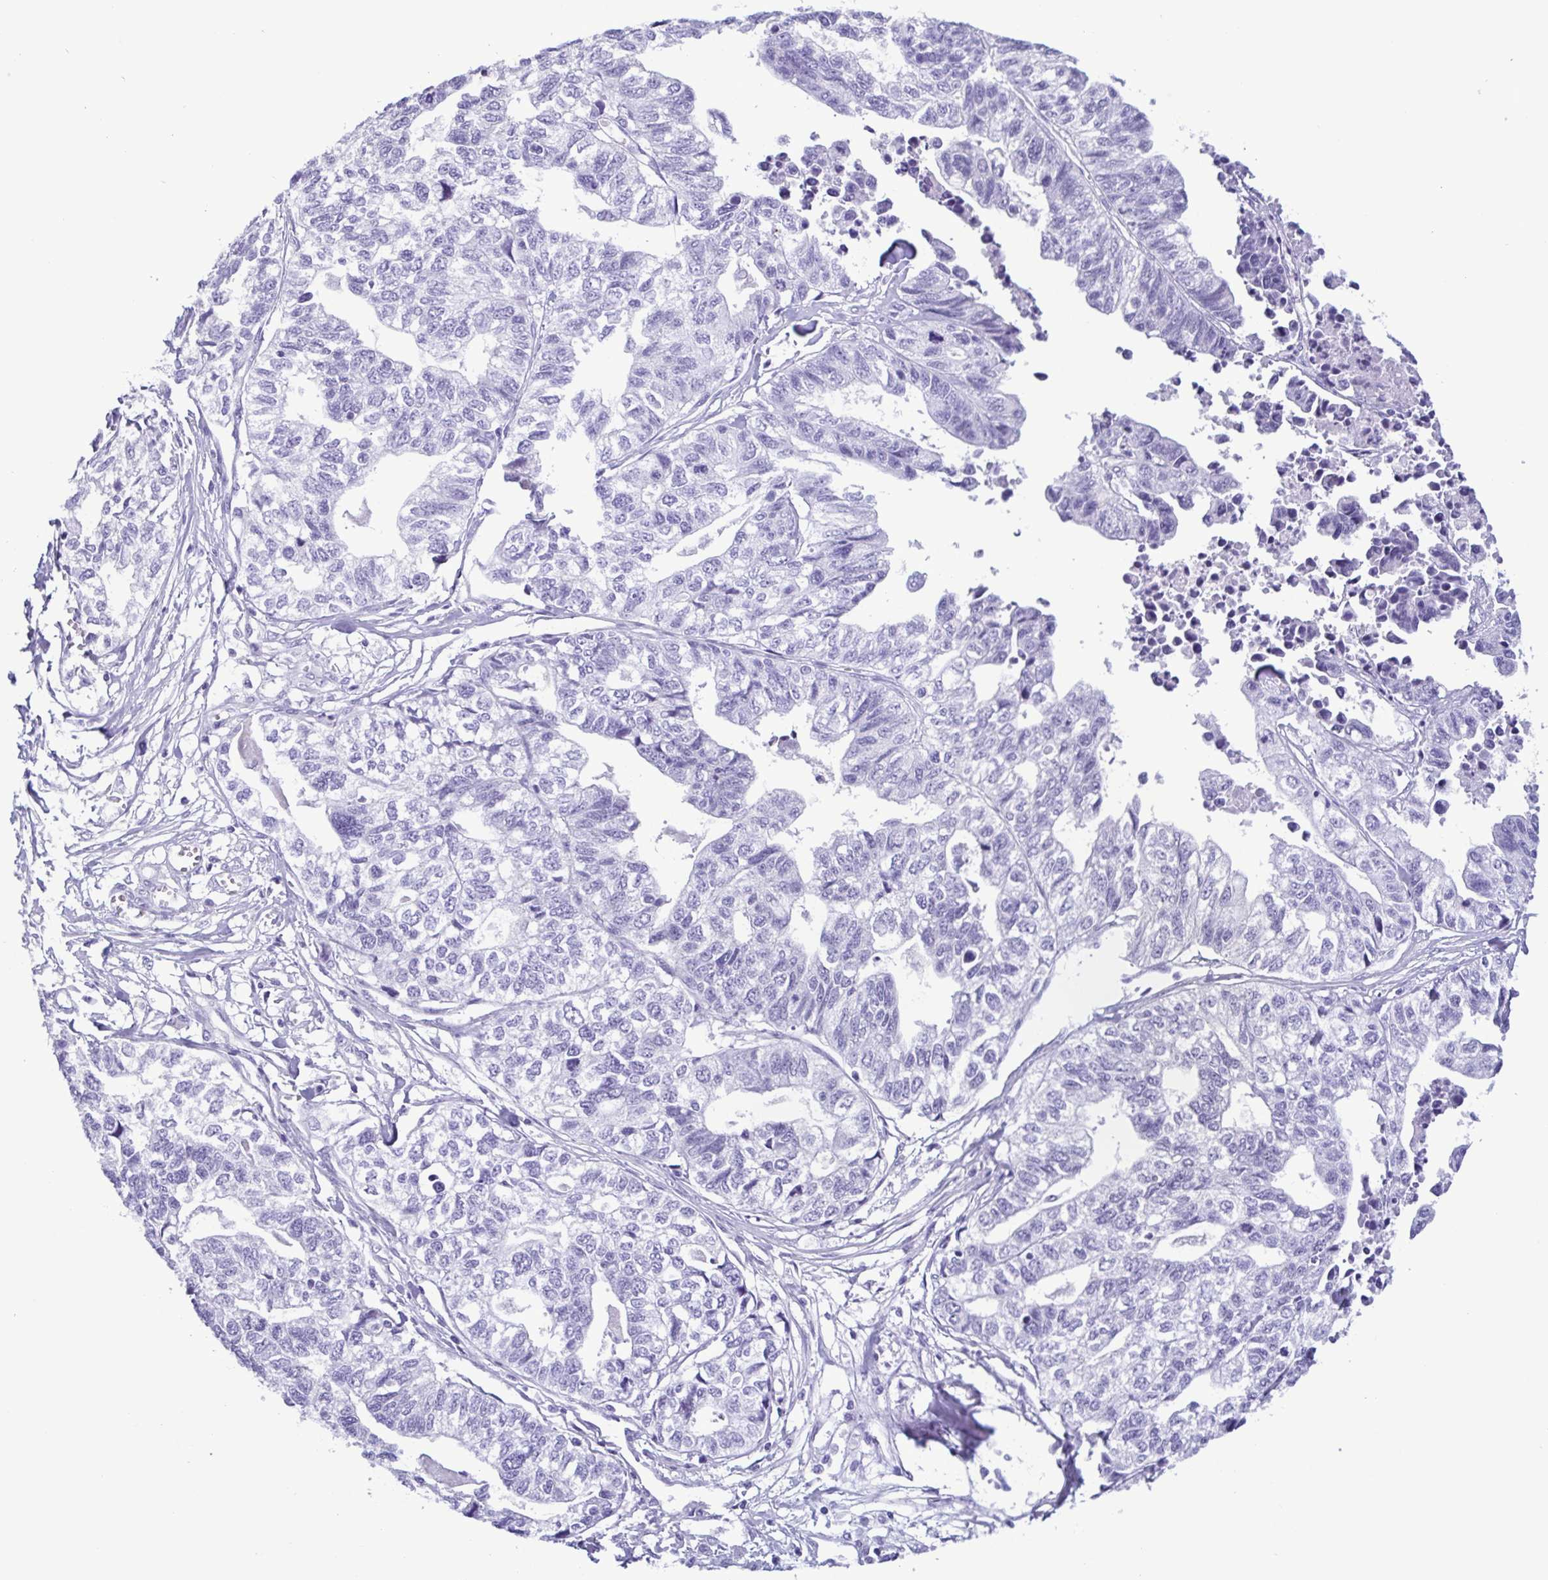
{"staining": {"intensity": "negative", "quantity": "none", "location": "none"}, "tissue": "stomach cancer", "cell_type": "Tumor cells", "image_type": "cancer", "snomed": [{"axis": "morphology", "description": "Adenocarcinoma, NOS"}, {"axis": "topography", "description": "Stomach, upper"}], "caption": "Tumor cells show no significant positivity in stomach adenocarcinoma.", "gene": "LTF", "patient": {"sex": "female", "age": 67}}